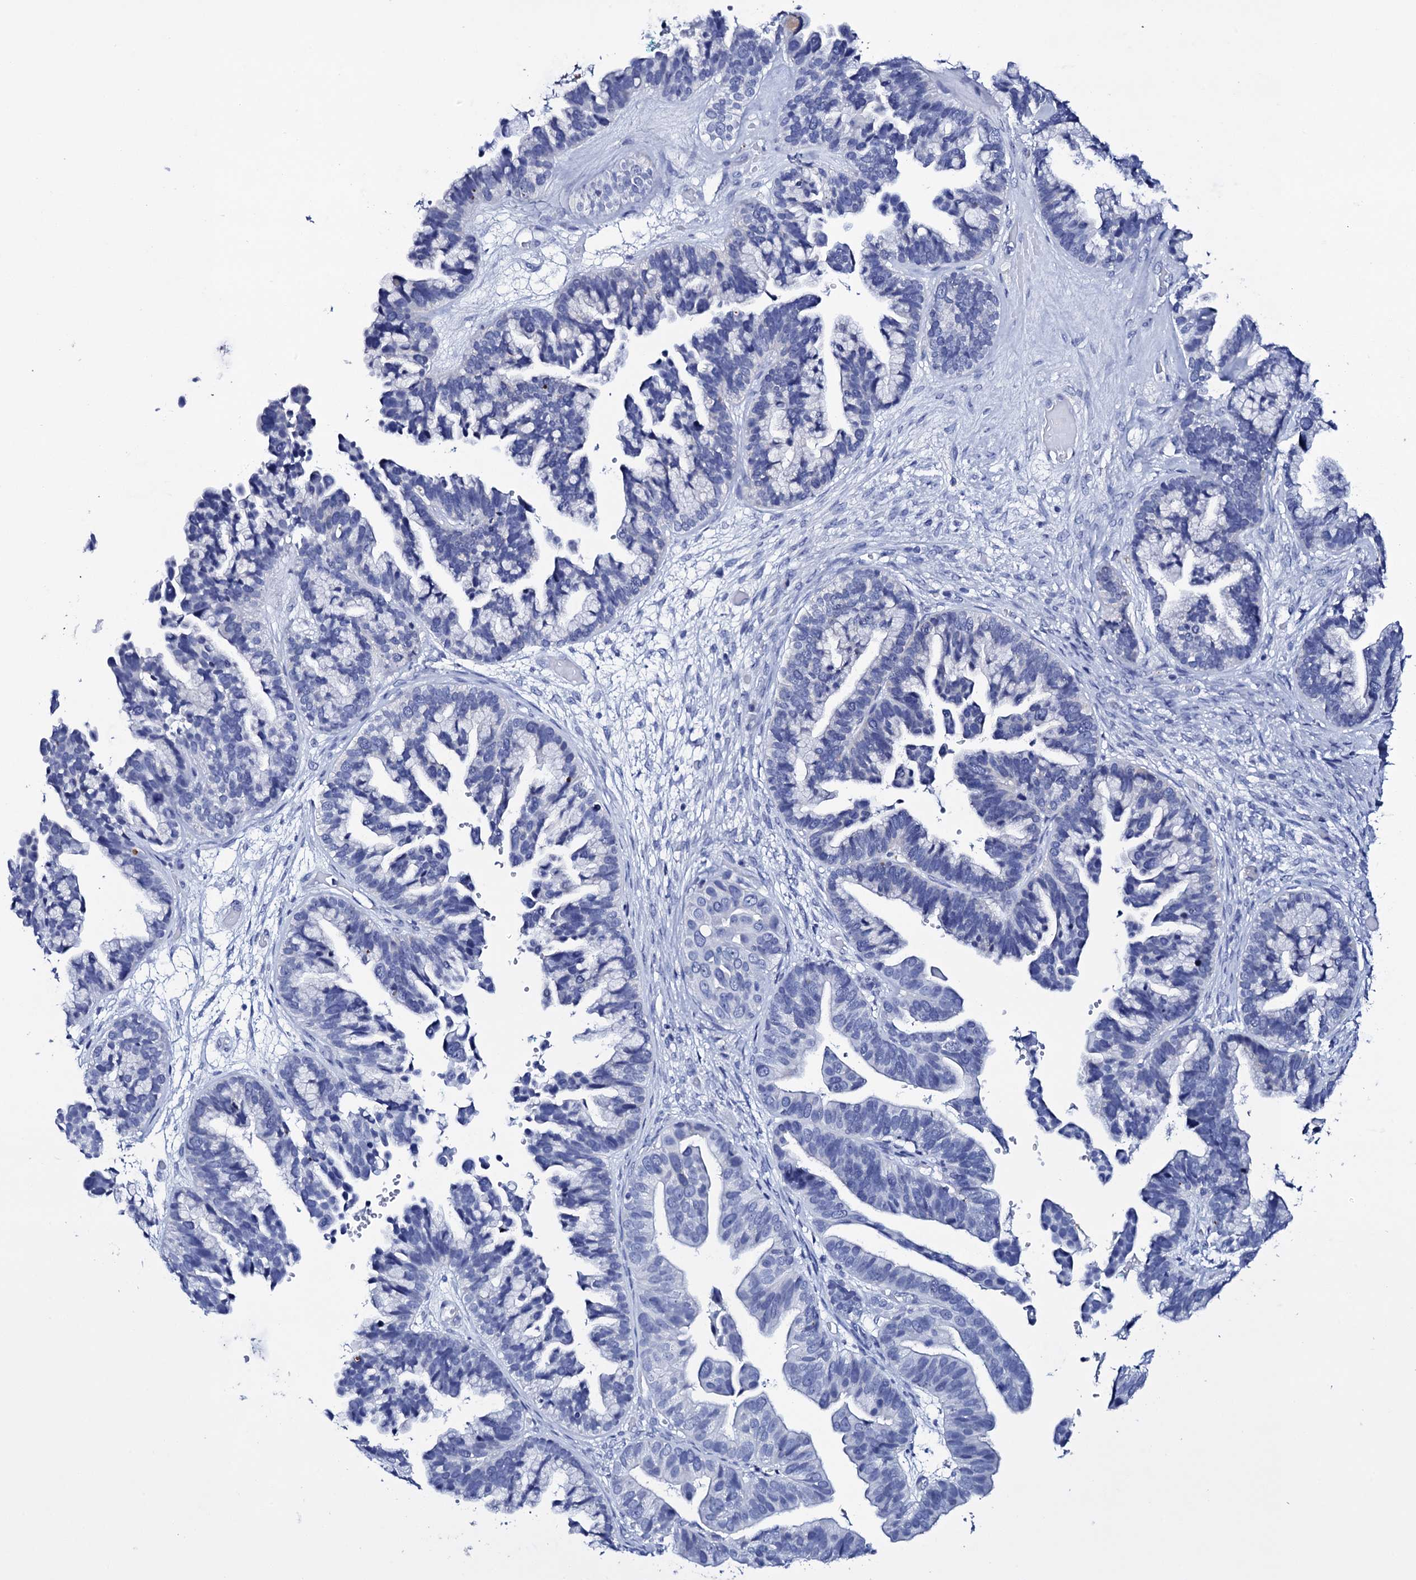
{"staining": {"intensity": "negative", "quantity": "none", "location": "none"}, "tissue": "ovarian cancer", "cell_type": "Tumor cells", "image_type": "cancer", "snomed": [{"axis": "morphology", "description": "Cystadenocarcinoma, serous, NOS"}, {"axis": "topography", "description": "Ovary"}], "caption": "This image is of ovarian cancer (serous cystadenocarcinoma) stained with immunohistochemistry (IHC) to label a protein in brown with the nuclei are counter-stained blue. There is no positivity in tumor cells. (DAB (3,3'-diaminobenzidine) immunohistochemistry with hematoxylin counter stain).", "gene": "ITPRID2", "patient": {"sex": "female", "age": 56}}